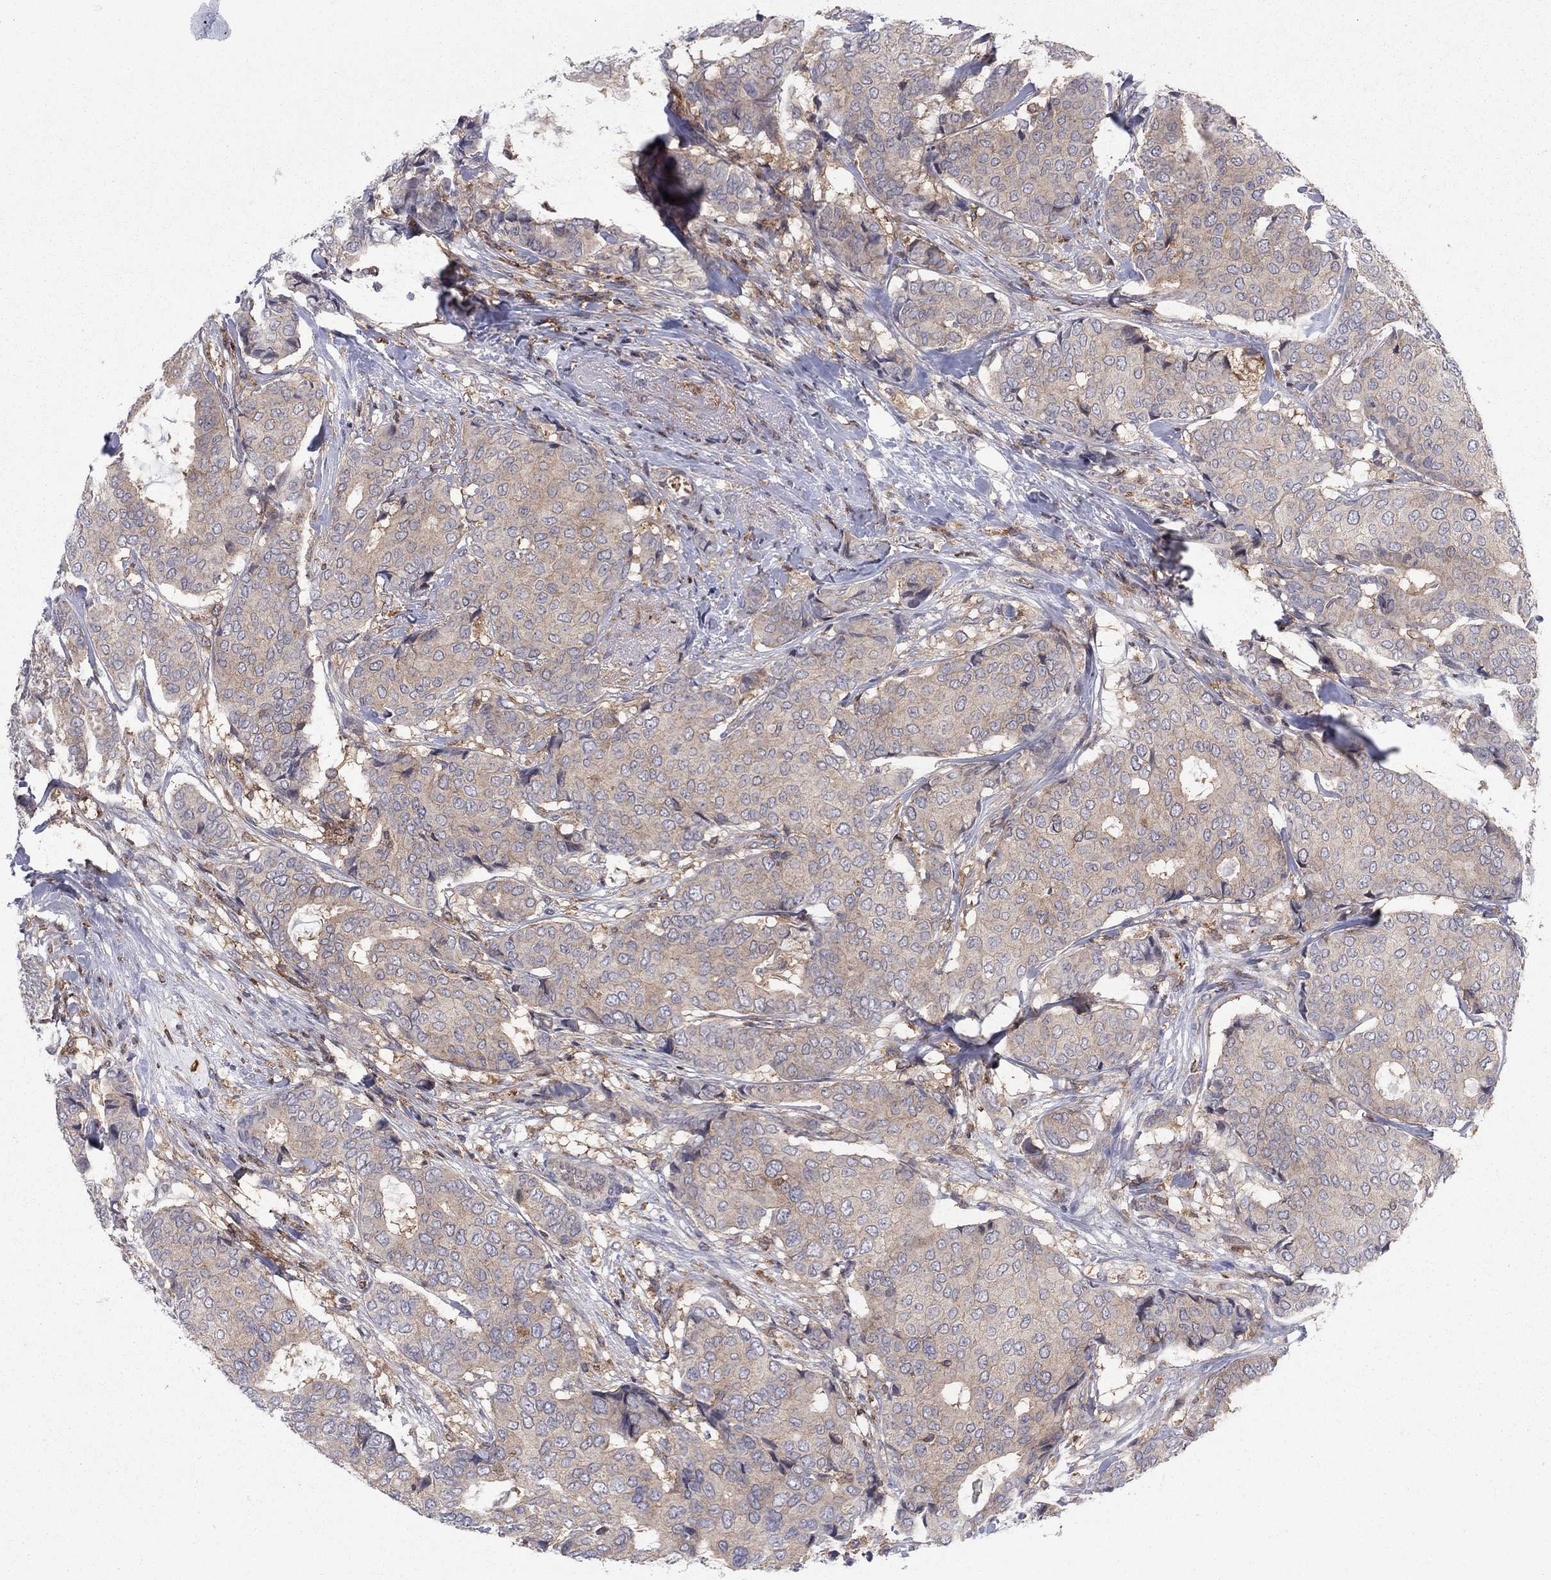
{"staining": {"intensity": "weak", "quantity": "25%-75%", "location": "cytoplasmic/membranous"}, "tissue": "breast cancer", "cell_type": "Tumor cells", "image_type": "cancer", "snomed": [{"axis": "morphology", "description": "Duct carcinoma"}, {"axis": "topography", "description": "Breast"}], "caption": "Immunohistochemistry (IHC) of breast invasive ductal carcinoma exhibits low levels of weak cytoplasmic/membranous positivity in about 25%-75% of tumor cells.", "gene": "ZNHIT3", "patient": {"sex": "female", "age": 75}}